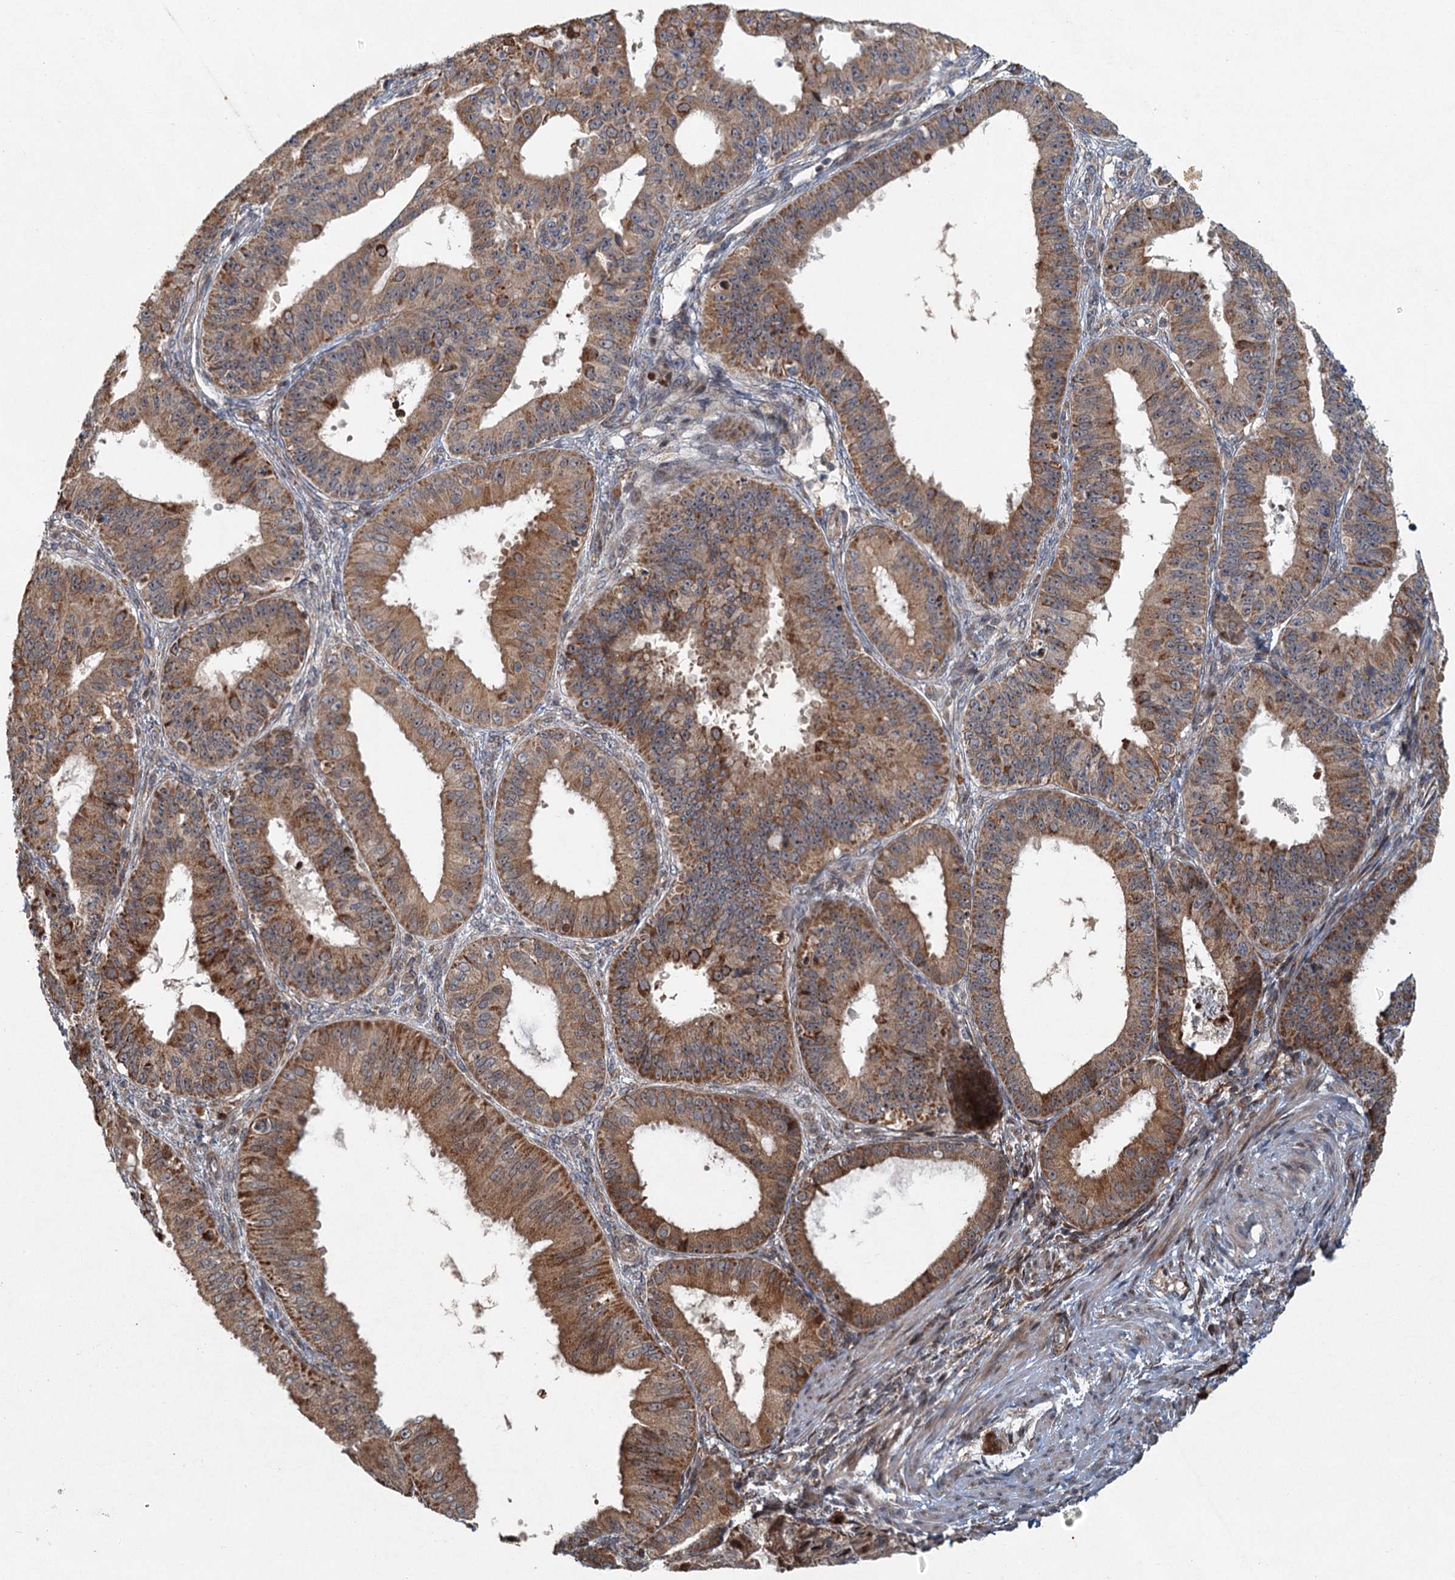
{"staining": {"intensity": "moderate", "quantity": ">75%", "location": "cytoplasmic/membranous"}, "tissue": "ovarian cancer", "cell_type": "Tumor cells", "image_type": "cancer", "snomed": [{"axis": "morphology", "description": "Carcinoma, endometroid"}, {"axis": "topography", "description": "Appendix"}, {"axis": "topography", "description": "Ovary"}], "caption": "Ovarian cancer (endometroid carcinoma) stained with a brown dye shows moderate cytoplasmic/membranous positive positivity in about >75% of tumor cells.", "gene": "SRPX2", "patient": {"sex": "female", "age": 42}}